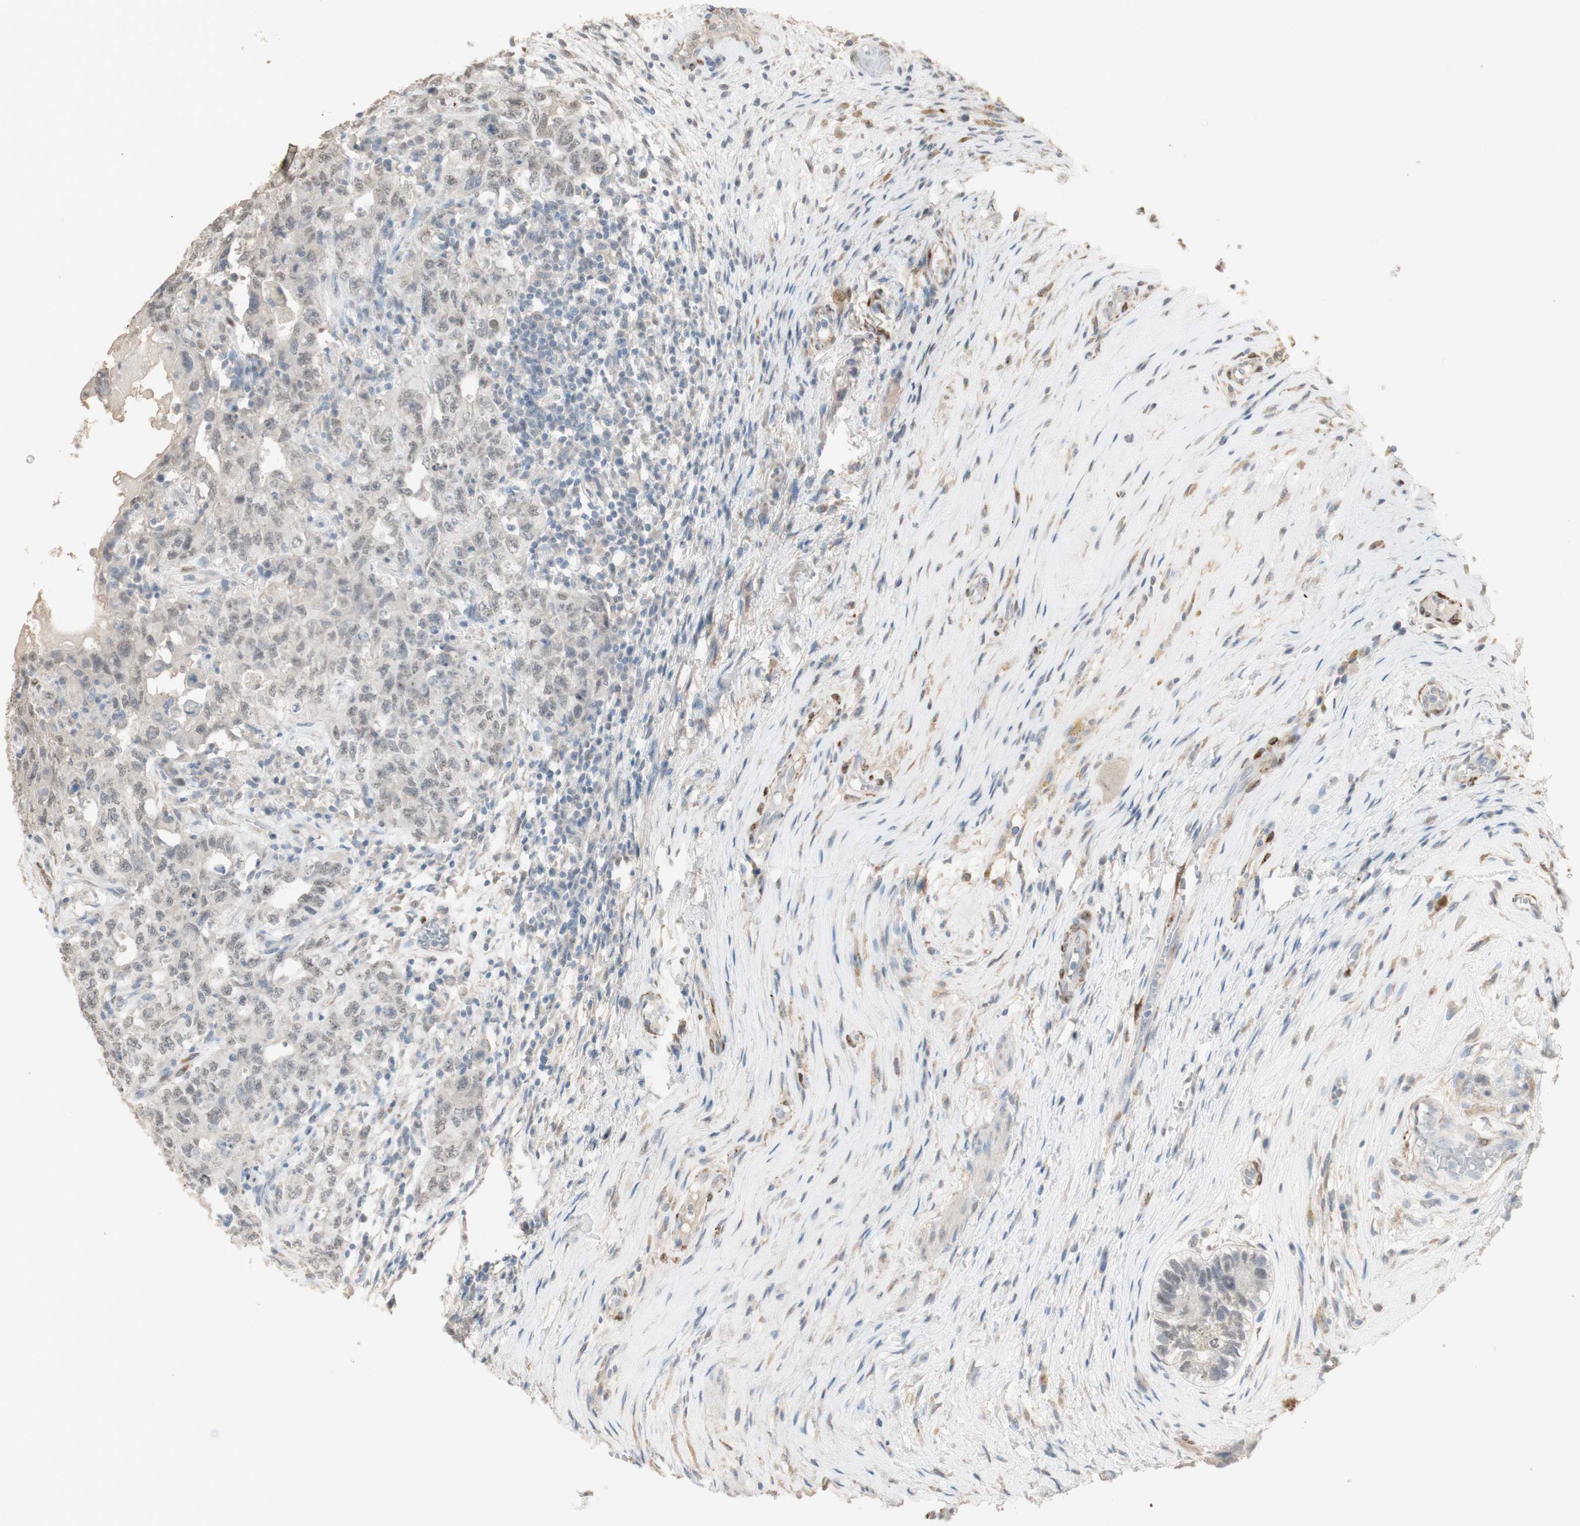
{"staining": {"intensity": "negative", "quantity": "none", "location": "none"}, "tissue": "testis cancer", "cell_type": "Tumor cells", "image_type": "cancer", "snomed": [{"axis": "morphology", "description": "Carcinoma, Embryonal, NOS"}, {"axis": "topography", "description": "Testis"}], "caption": "DAB (3,3'-diaminobenzidine) immunohistochemical staining of human testis cancer displays no significant expression in tumor cells.", "gene": "MUC3A", "patient": {"sex": "male", "age": 26}}